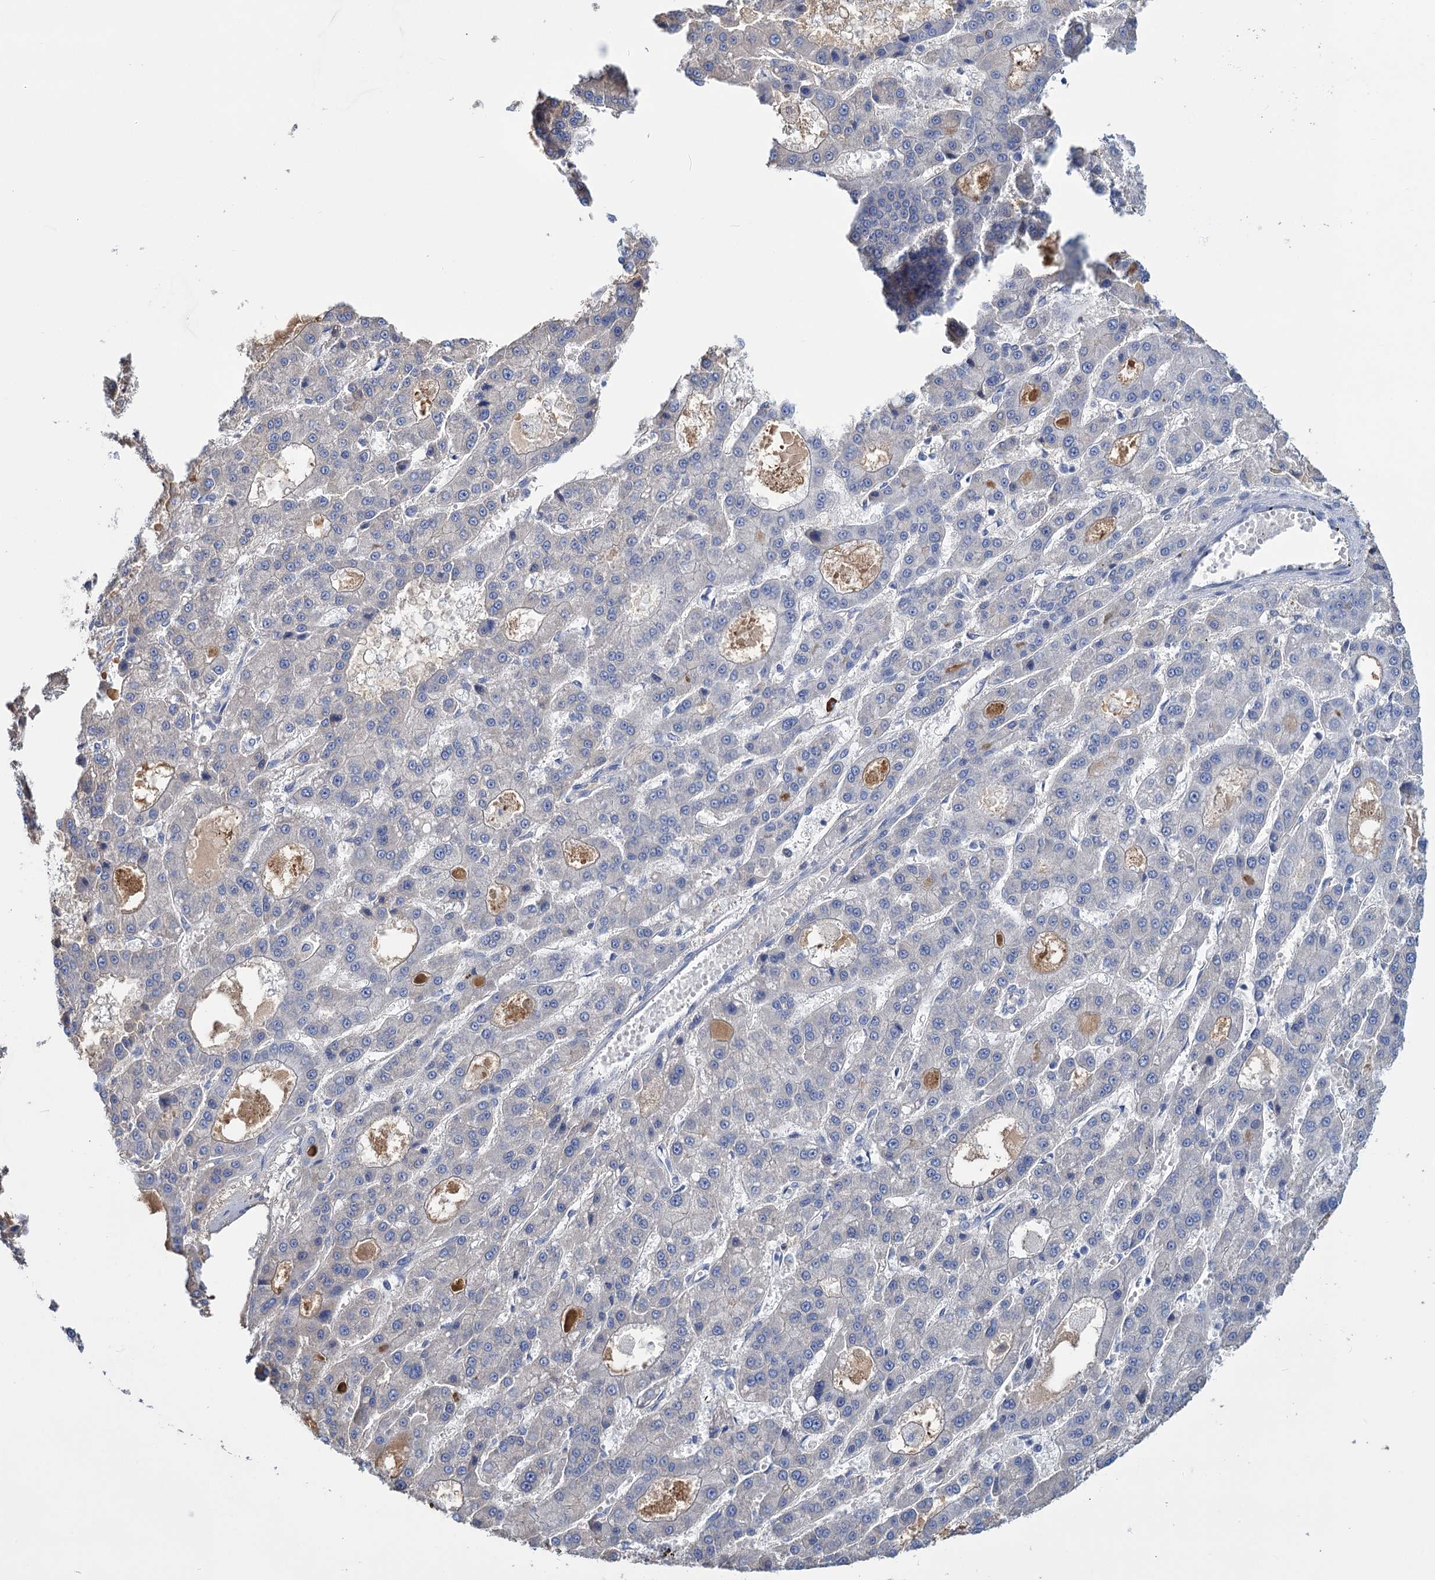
{"staining": {"intensity": "negative", "quantity": "none", "location": "none"}, "tissue": "liver cancer", "cell_type": "Tumor cells", "image_type": "cancer", "snomed": [{"axis": "morphology", "description": "Carcinoma, Hepatocellular, NOS"}, {"axis": "topography", "description": "Liver"}], "caption": "This is an immunohistochemistry (IHC) image of human liver cancer (hepatocellular carcinoma). There is no expression in tumor cells.", "gene": "FBXW12", "patient": {"sex": "male", "age": 70}}